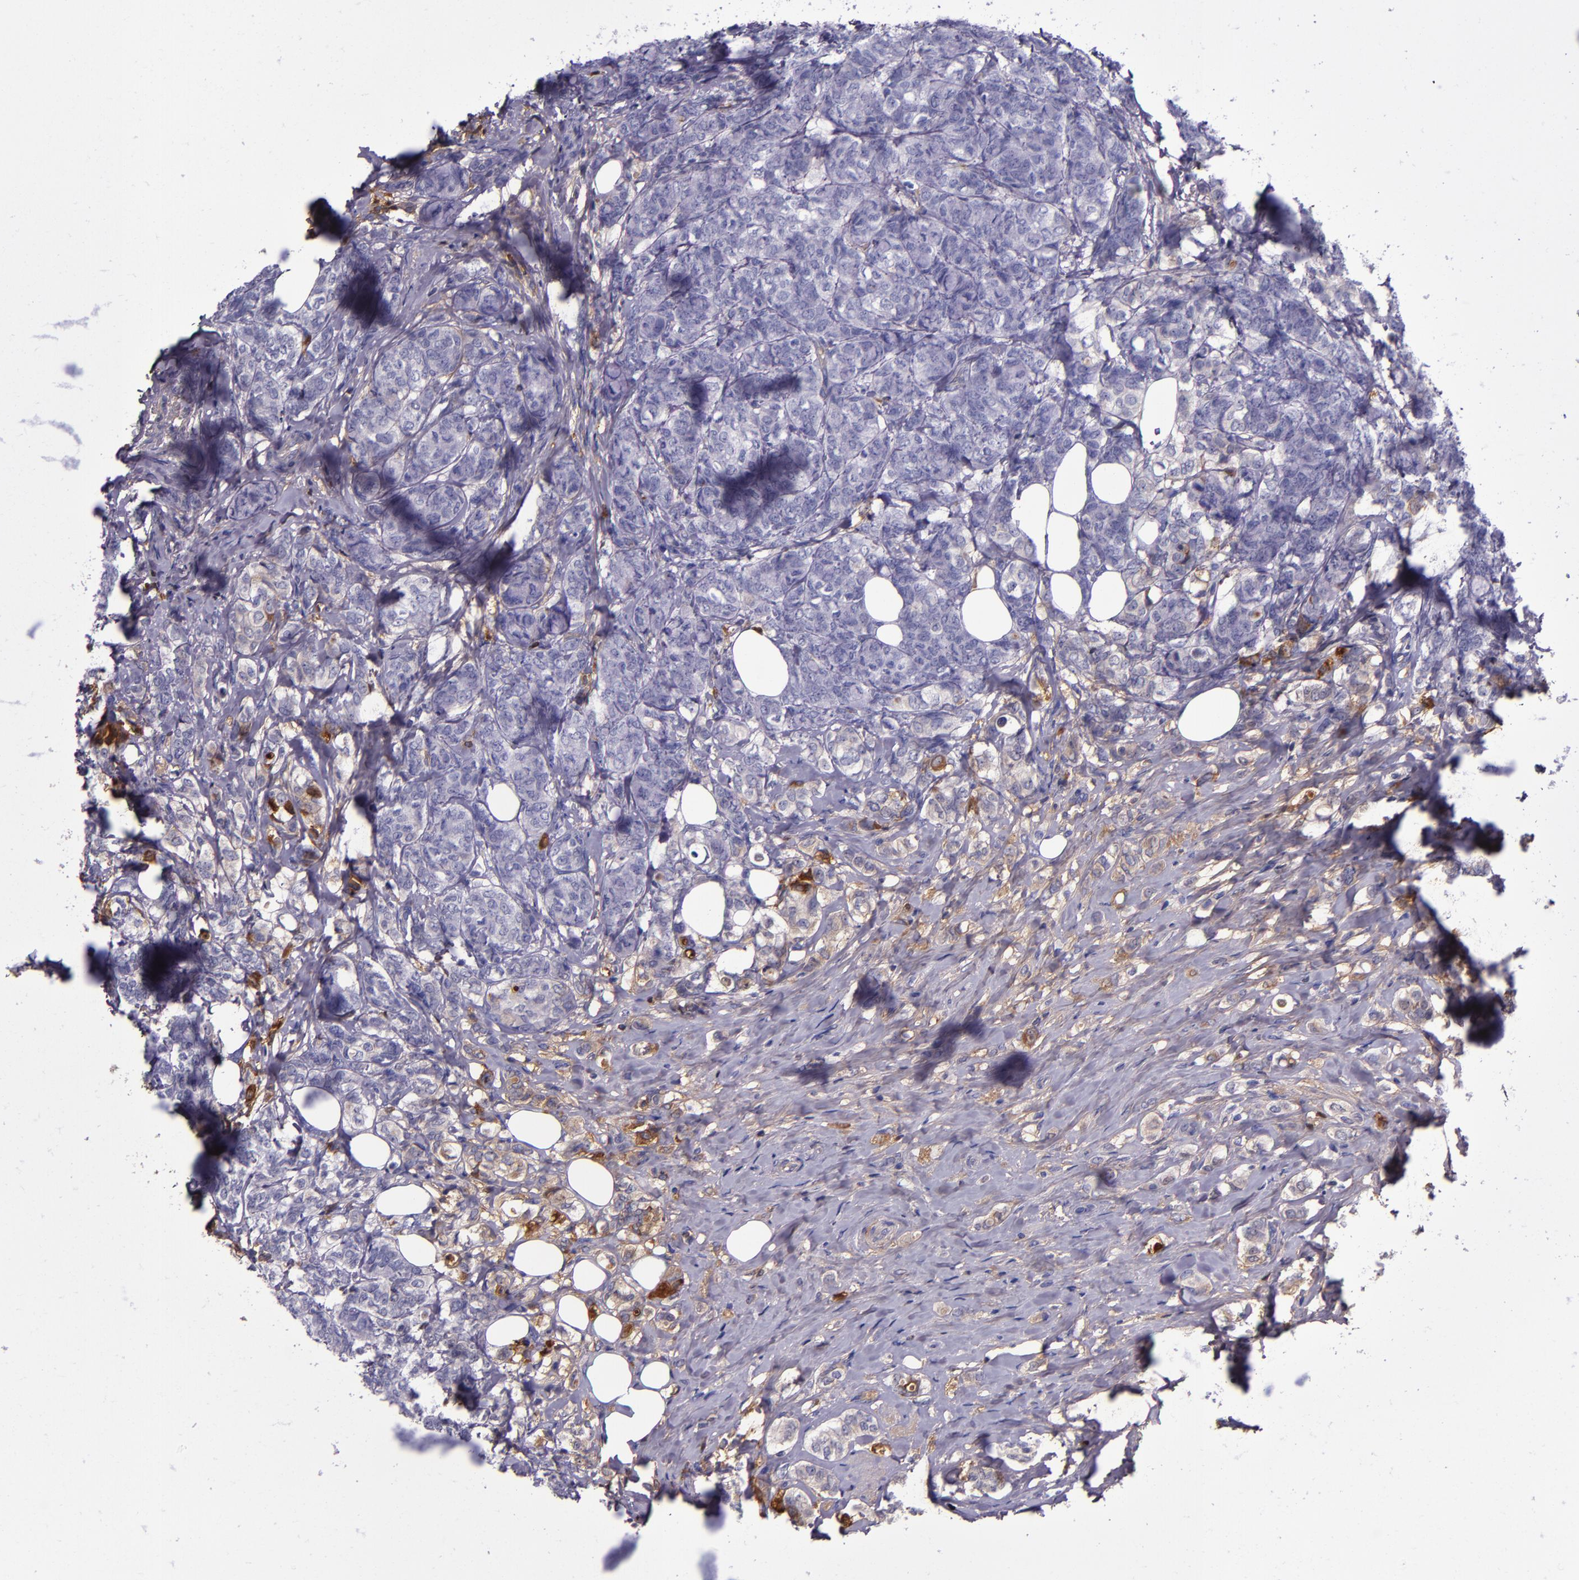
{"staining": {"intensity": "negative", "quantity": "none", "location": "none"}, "tissue": "breast cancer", "cell_type": "Tumor cells", "image_type": "cancer", "snomed": [{"axis": "morphology", "description": "Lobular carcinoma"}, {"axis": "topography", "description": "Breast"}], "caption": "DAB immunohistochemical staining of lobular carcinoma (breast) displays no significant staining in tumor cells.", "gene": "CLEC3B", "patient": {"sex": "female", "age": 60}}